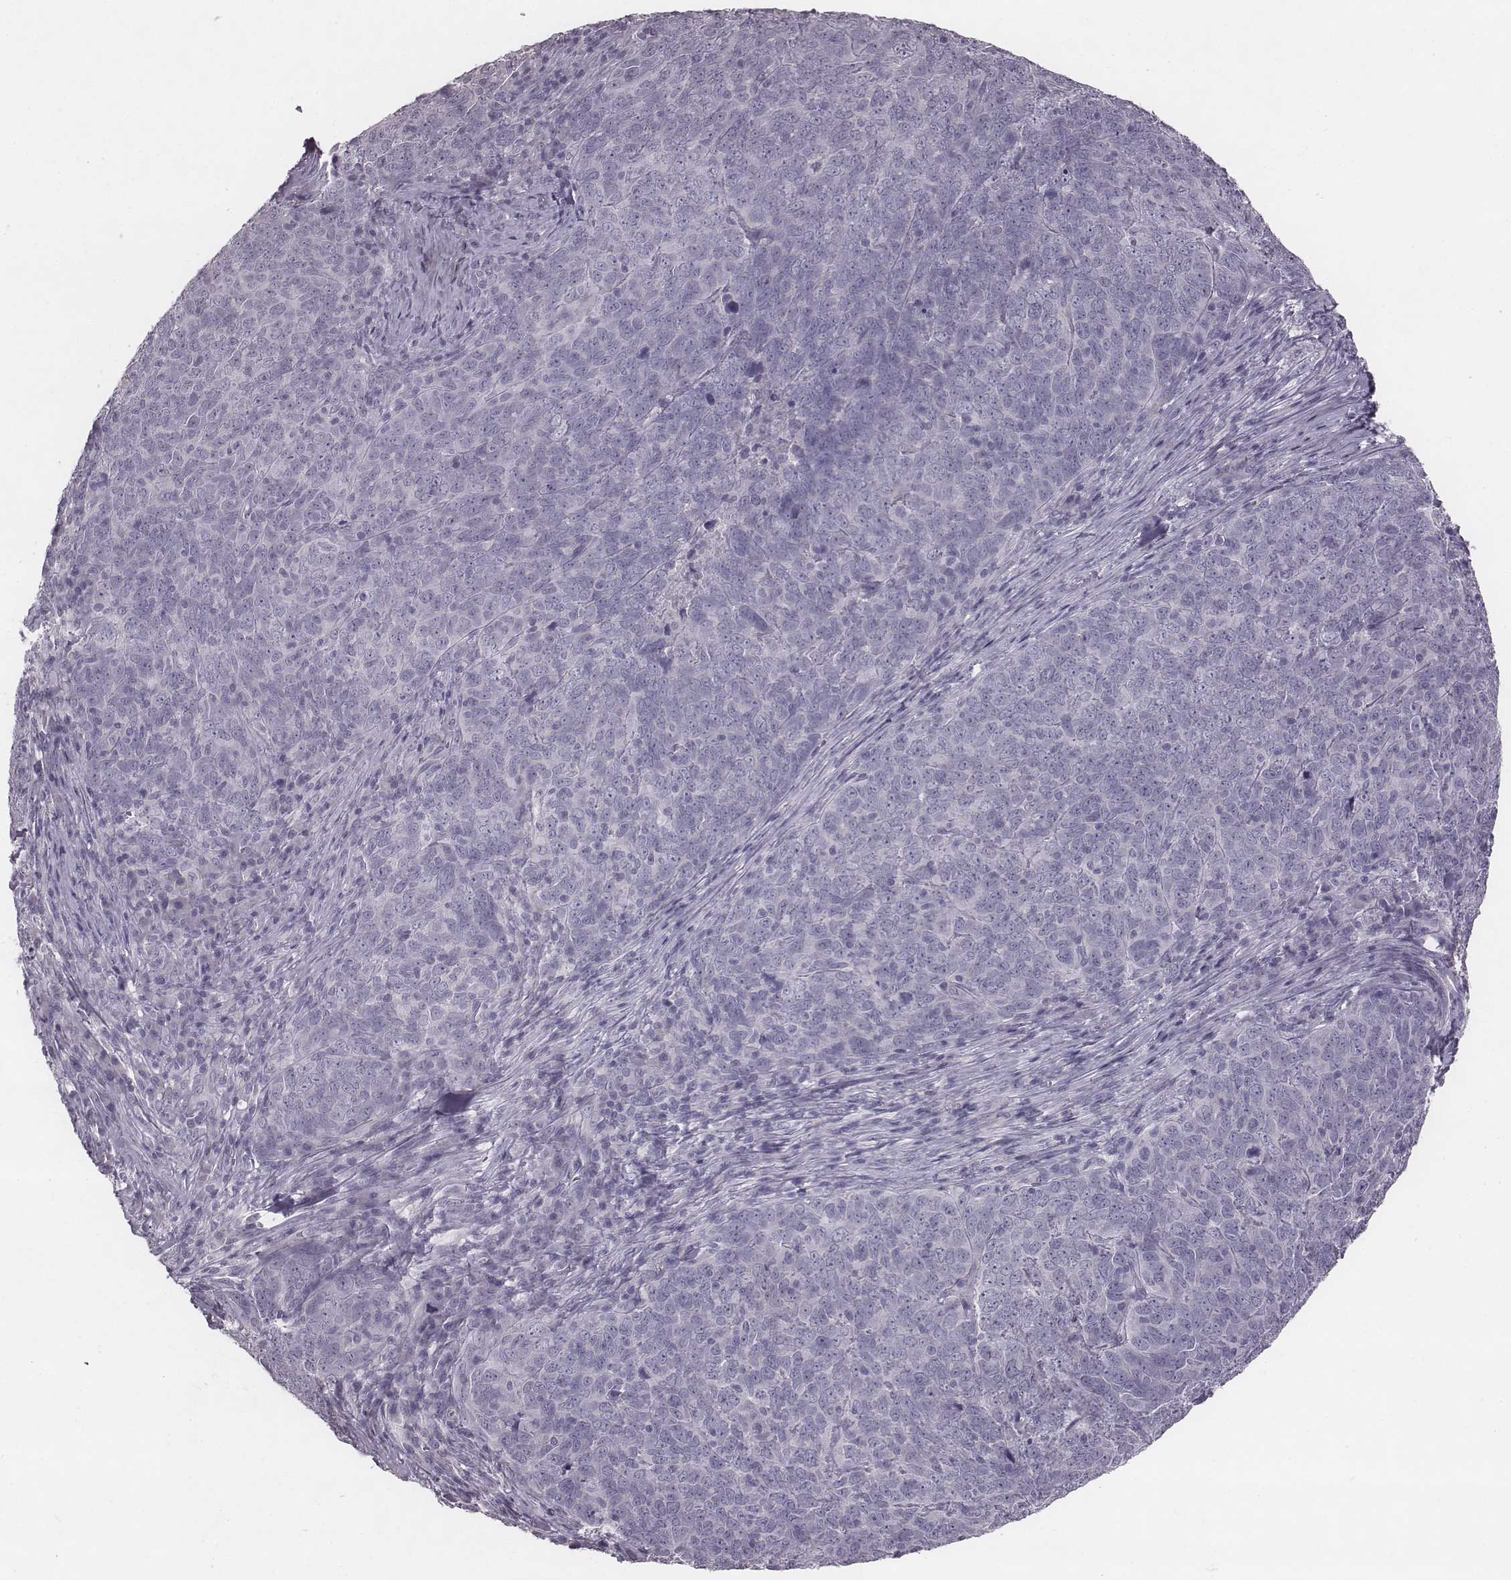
{"staining": {"intensity": "negative", "quantity": "none", "location": "none"}, "tissue": "skin cancer", "cell_type": "Tumor cells", "image_type": "cancer", "snomed": [{"axis": "morphology", "description": "Squamous cell carcinoma, NOS"}, {"axis": "topography", "description": "Skin"}, {"axis": "topography", "description": "Anal"}], "caption": "DAB immunohistochemical staining of human squamous cell carcinoma (skin) shows no significant staining in tumor cells.", "gene": "PDE8B", "patient": {"sex": "female", "age": 51}}